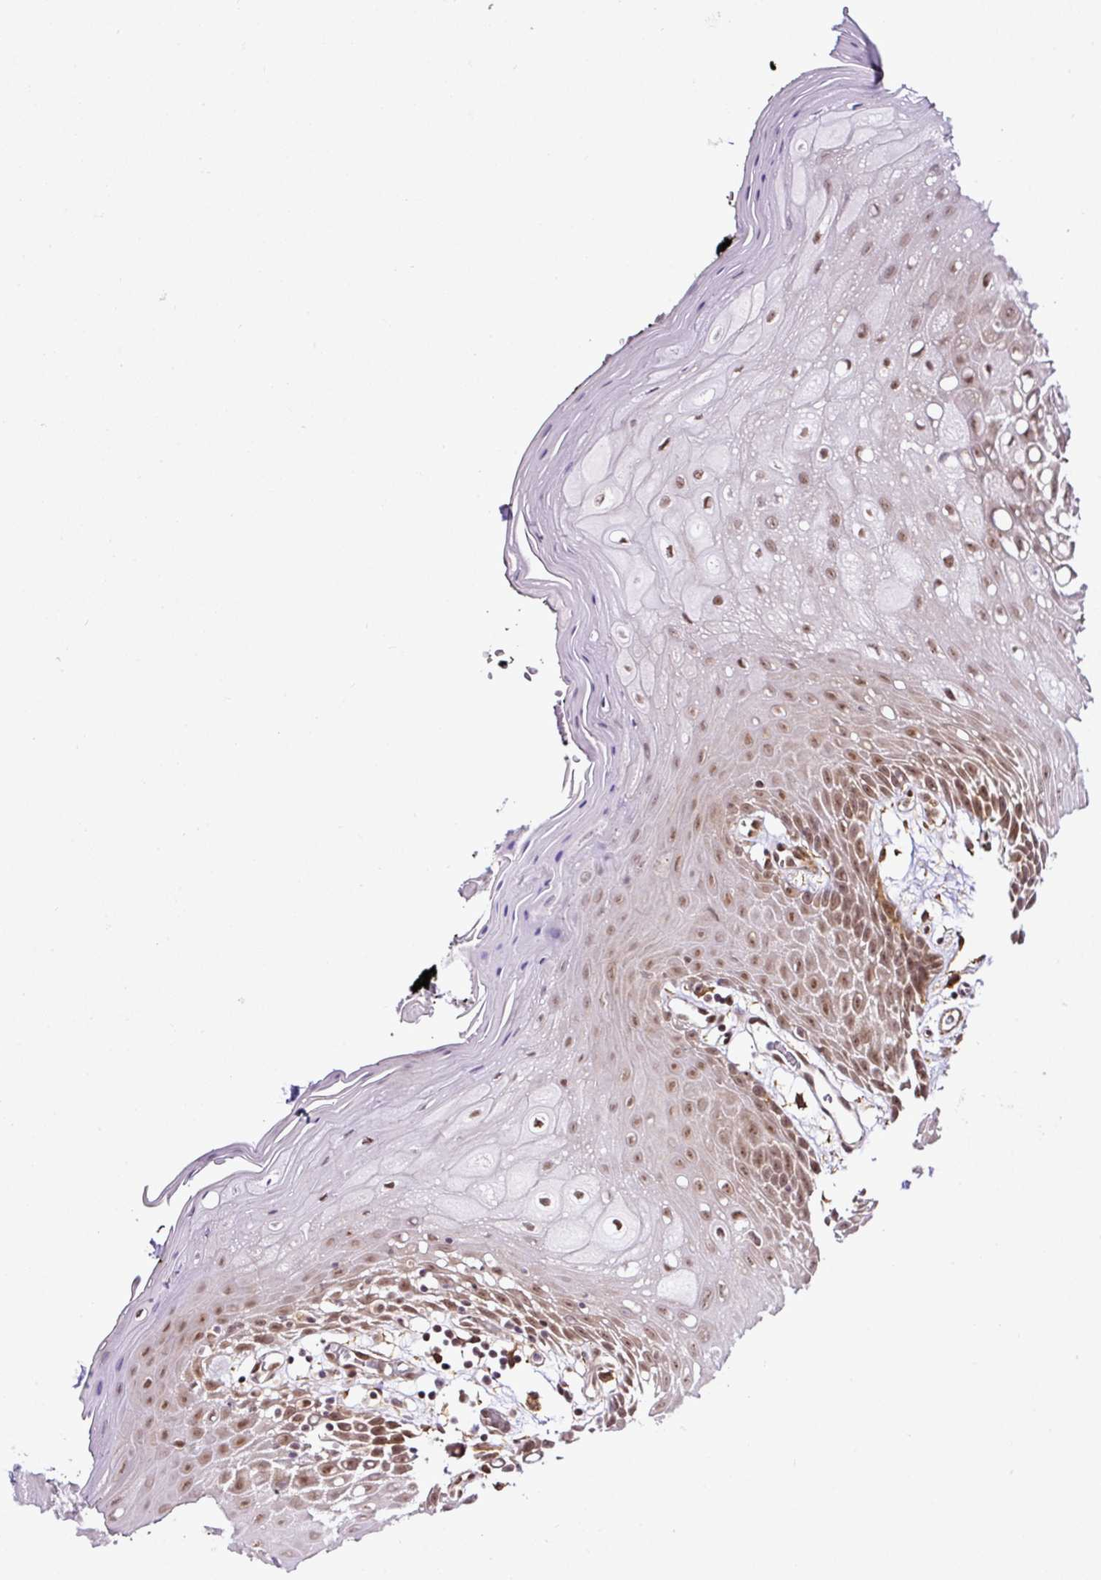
{"staining": {"intensity": "moderate", "quantity": ">75%", "location": "nuclear"}, "tissue": "oral mucosa", "cell_type": "Squamous epithelial cells", "image_type": "normal", "snomed": [{"axis": "morphology", "description": "Normal tissue, NOS"}, {"axis": "topography", "description": "Oral tissue"}, {"axis": "topography", "description": "Tounge, NOS"}], "caption": "A photomicrograph of oral mucosa stained for a protein exhibits moderate nuclear brown staining in squamous epithelial cells. (DAB IHC, brown staining for protein, blue staining for nuclei).", "gene": "FAM153A", "patient": {"sex": "female", "age": 59}}